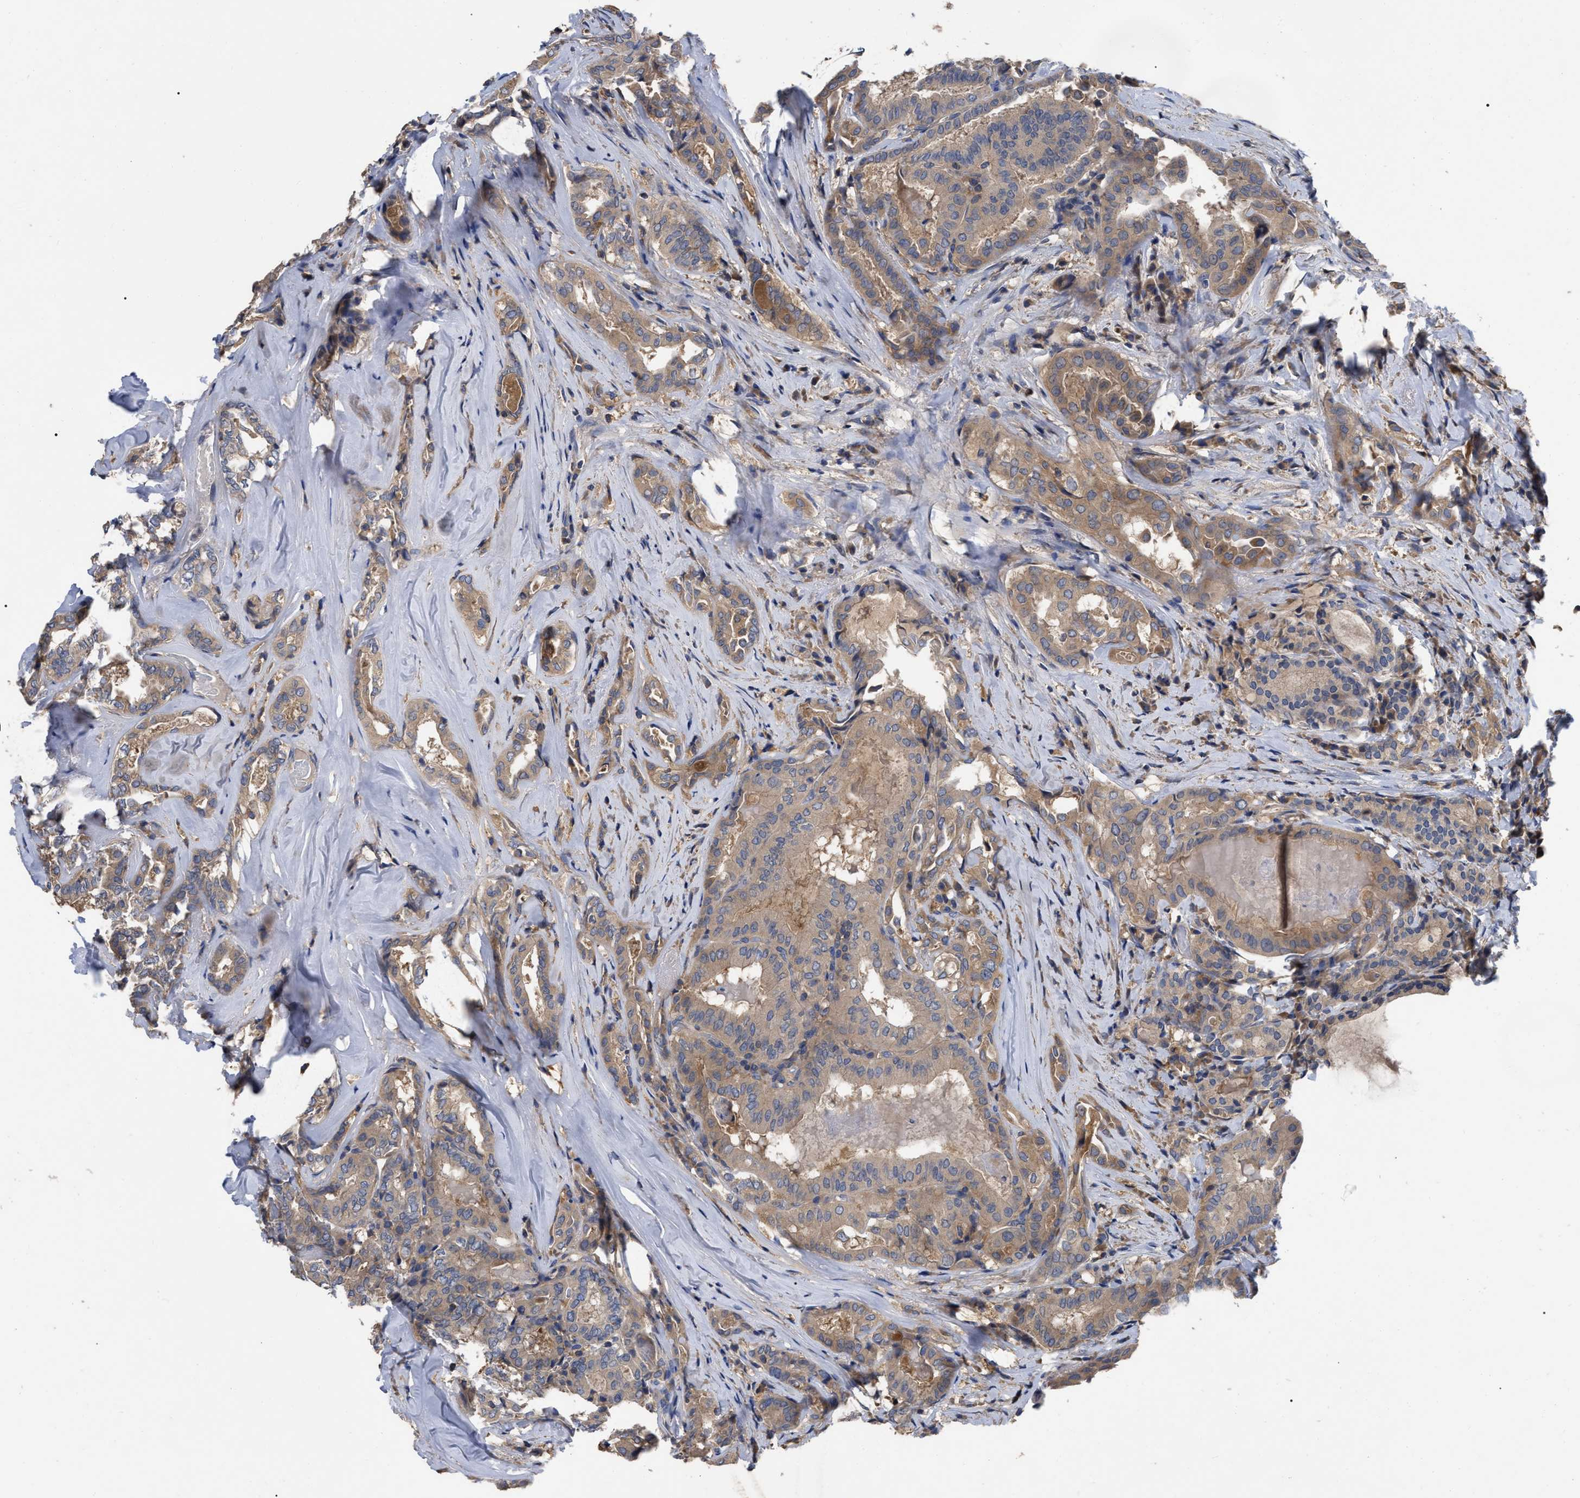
{"staining": {"intensity": "weak", "quantity": ">75%", "location": "cytoplasmic/membranous"}, "tissue": "thyroid cancer", "cell_type": "Tumor cells", "image_type": "cancer", "snomed": [{"axis": "morphology", "description": "Papillary adenocarcinoma, NOS"}, {"axis": "topography", "description": "Thyroid gland"}], "caption": "This is an image of IHC staining of thyroid cancer (papillary adenocarcinoma), which shows weak positivity in the cytoplasmic/membranous of tumor cells.", "gene": "RAP1GDS1", "patient": {"sex": "female", "age": 42}}